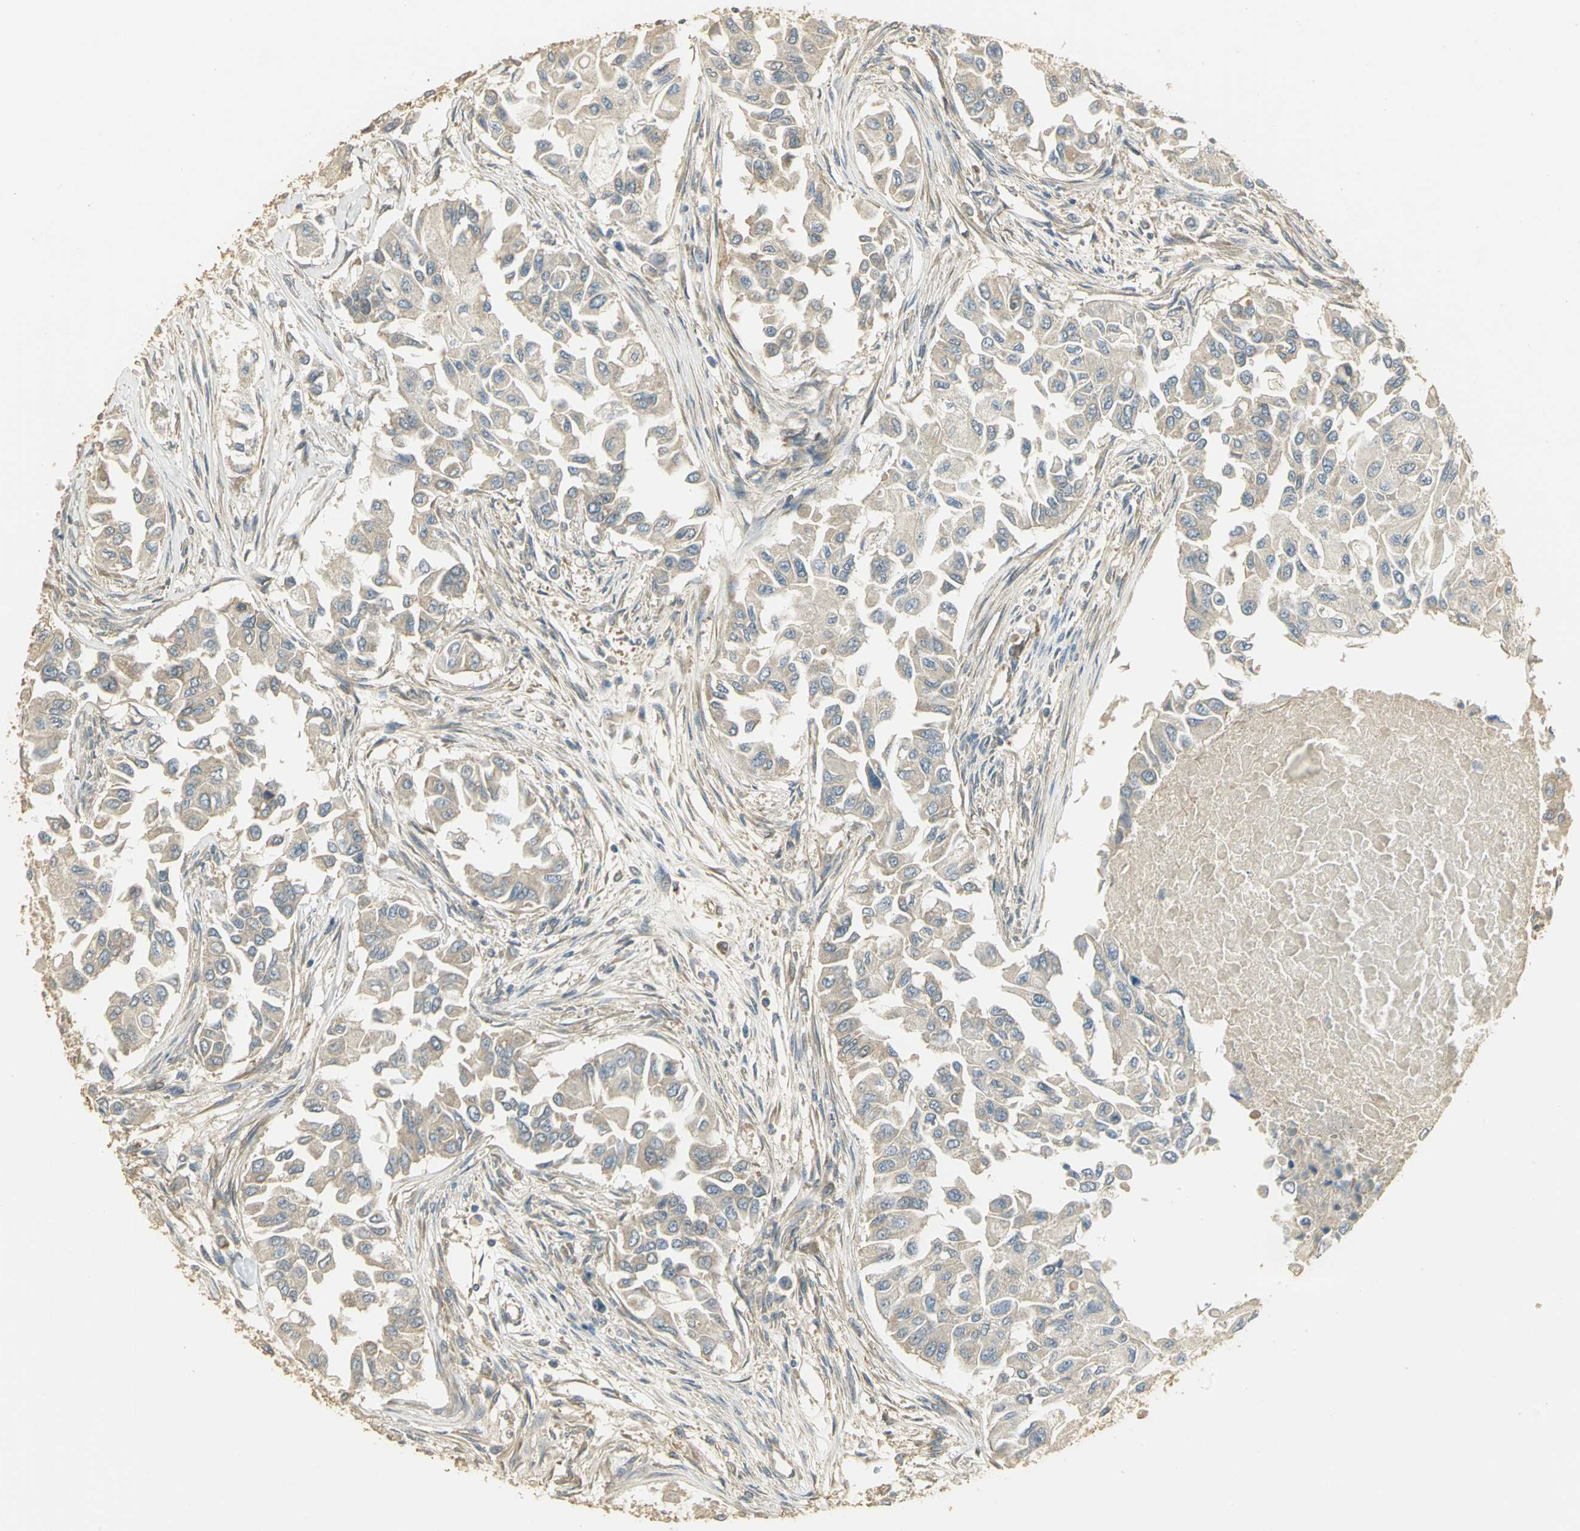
{"staining": {"intensity": "weak", "quantity": ">75%", "location": "cytoplasmic/membranous"}, "tissue": "breast cancer", "cell_type": "Tumor cells", "image_type": "cancer", "snomed": [{"axis": "morphology", "description": "Normal tissue, NOS"}, {"axis": "morphology", "description": "Duct carcinoma"}, {"axis": "topography", "description": "Breast"}], "caption": "This is a histology image of IHC staining of breast cancer, which shows weak expression in the cytoplasmic/membranous of tumor cells.", "gene": "RARS1", "patient": {"sex": "female", "age": 49}}